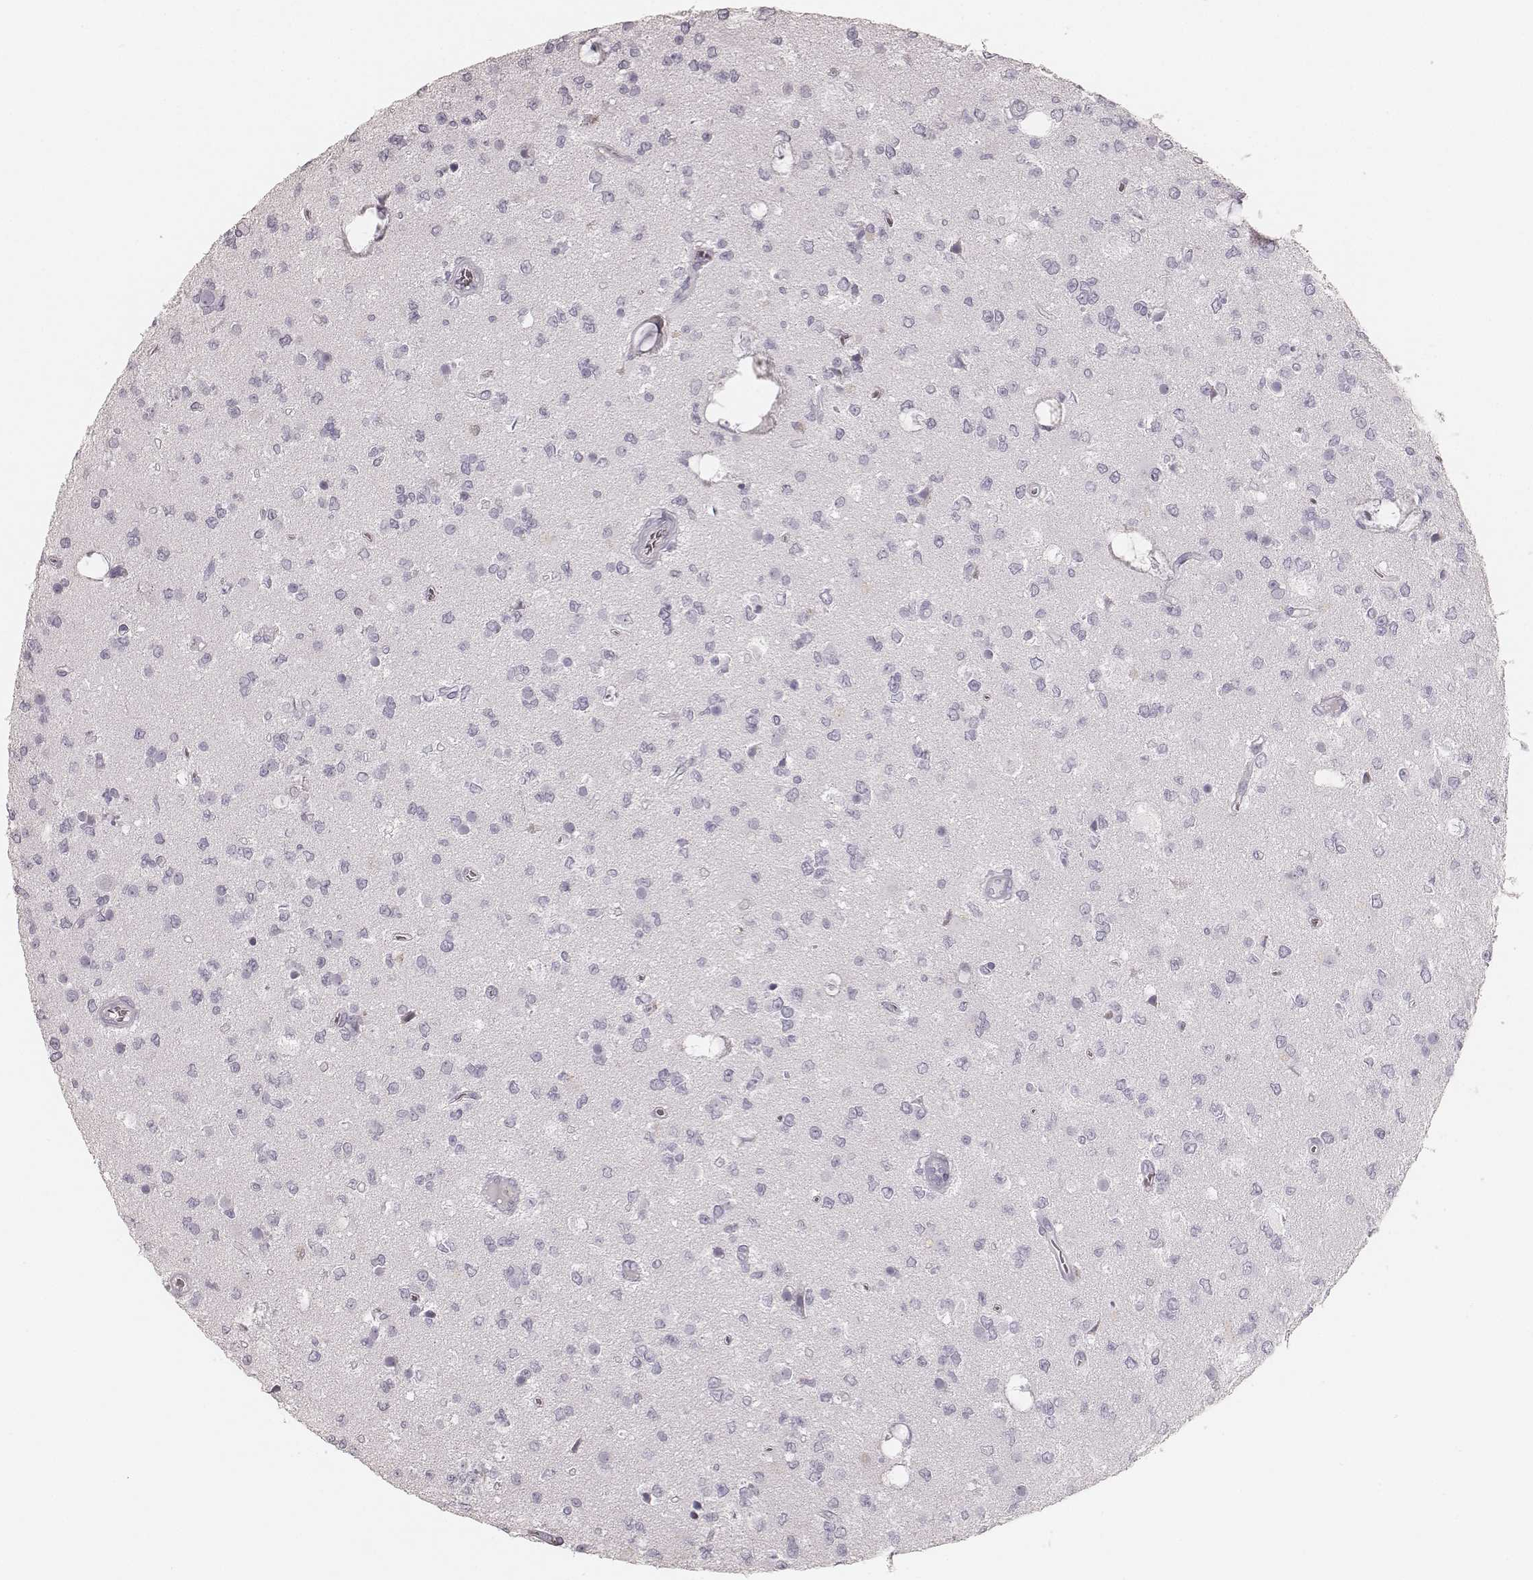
{"staining": {"intensity": "negative", "quantity": "none", "location": "none"}, "tissue": "glioma", "cell_type": "Tumor cells", "image_type": "cancer", "snomed": [{"axis": "morphology", "description": "Glioma, malignant, Low grade"}, {"axis": "topography", "description": "Brain"}], "caption": "Immunohistochemistry (IHC) histopathology image of neoplastic tissue: human glioma stained with DAB (3,3'-diaminobenzidine) shows no significant protein positivity in tumor cells. The staining is performed using DAB (3,3'-diaminobenzidine) brown chromogen with nuclei counter-stained in using hematoxylin.", "gene": "KRT82", "patient": {"sex": "female", "age": 45}}